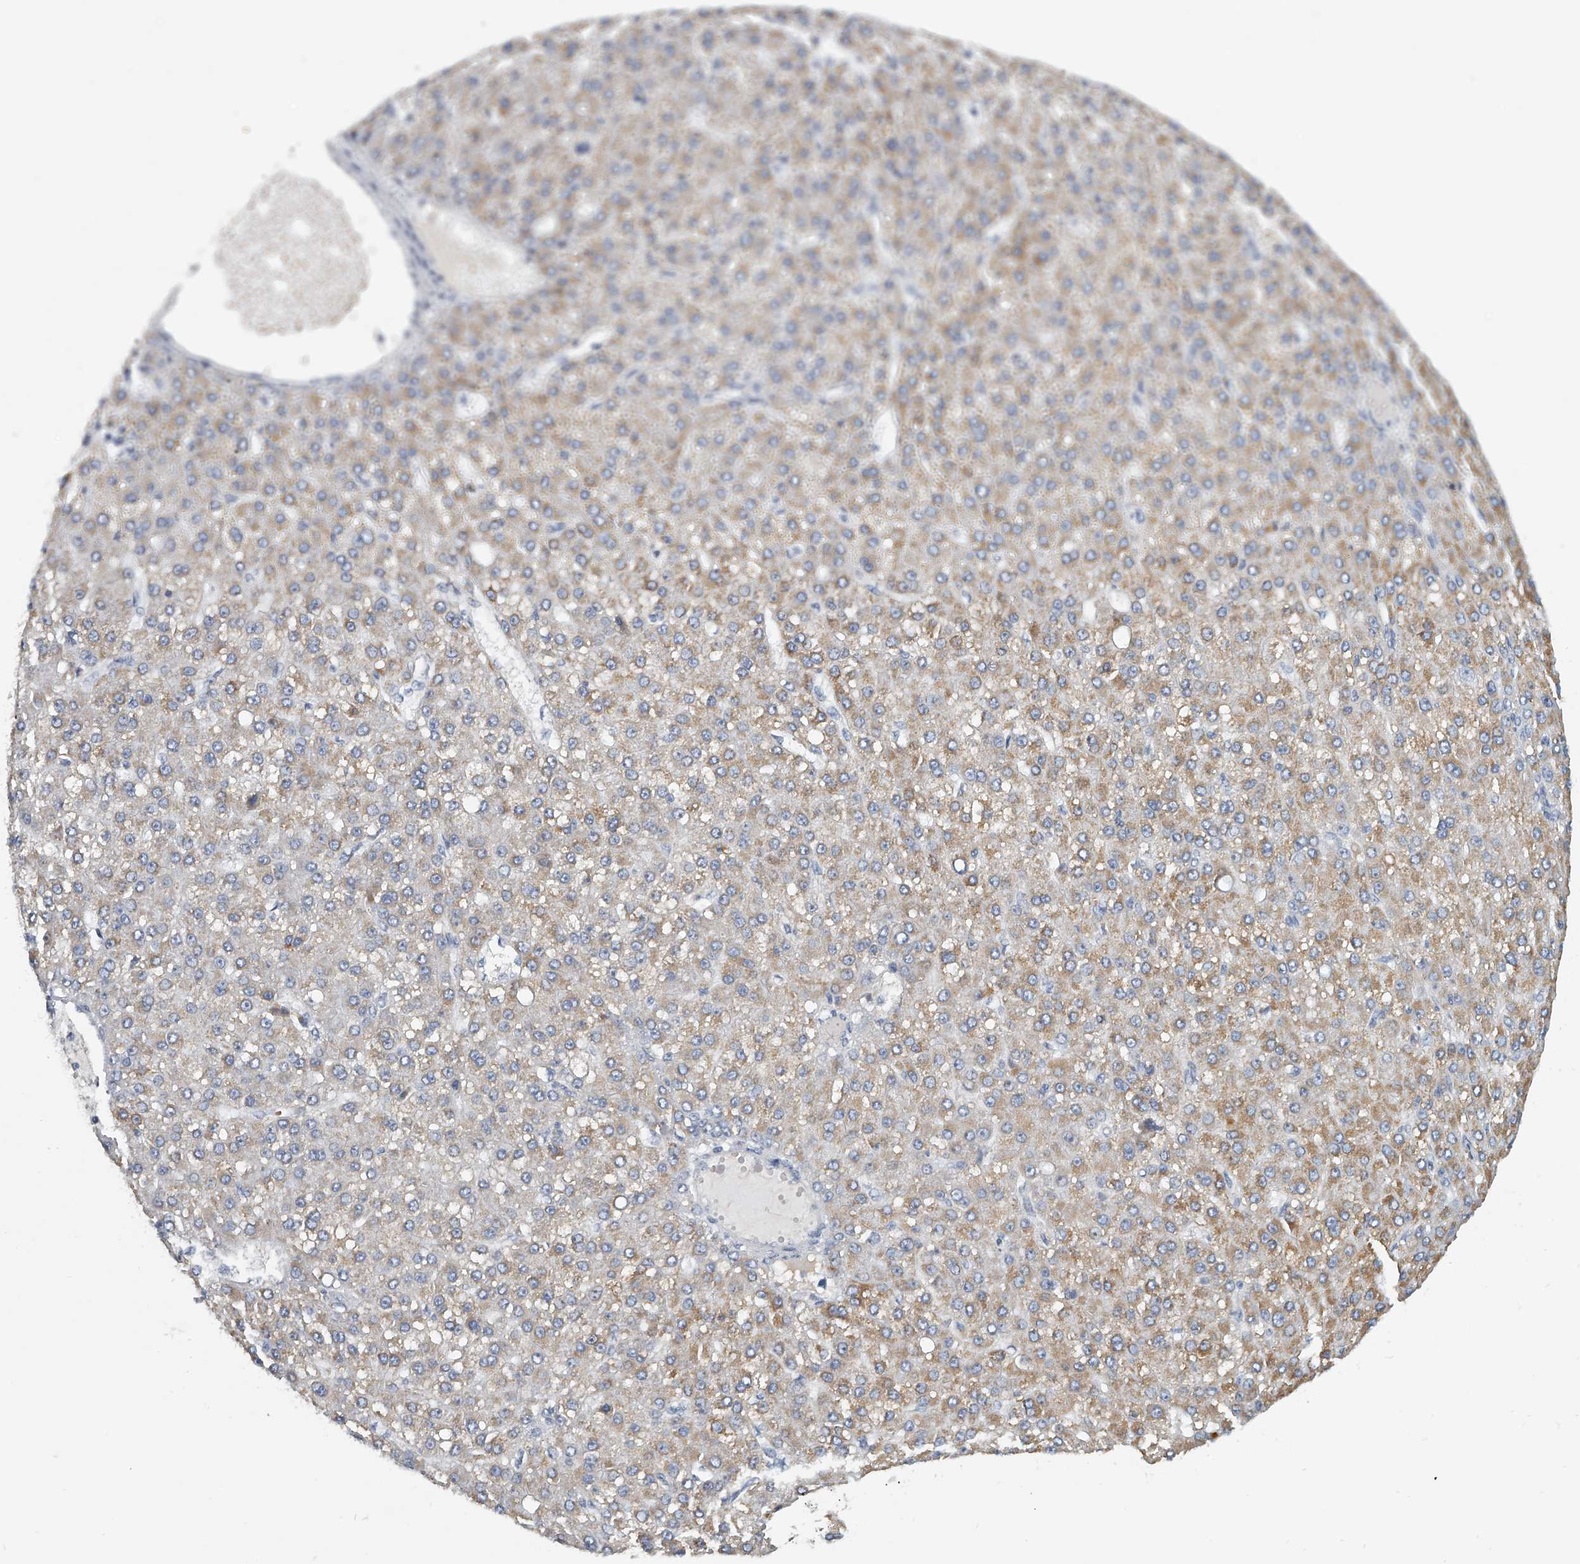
{"staining": {"intensity": "moderate", "quantity": "25%-75%", "location": "cytoplasmic/membranous"}, "tissue": "liver cancer", "cell_type": "Tumor cells", "image_type": "cancer", "snomed": [{"axis": "morphology", "description": "Carcinoma, Hepatocellular, NOS"}, {"axis": "topography", "description": "Liver"}], "caption": "Liver cancer (hepatocellular carcinoma) stained with a brown dye shows moderate cytoplasmic/membranous positive staining in about 25%-75% of tumor cells.", "gene": "KLHL7", "patient": {"sex": "male", "age": 67}}